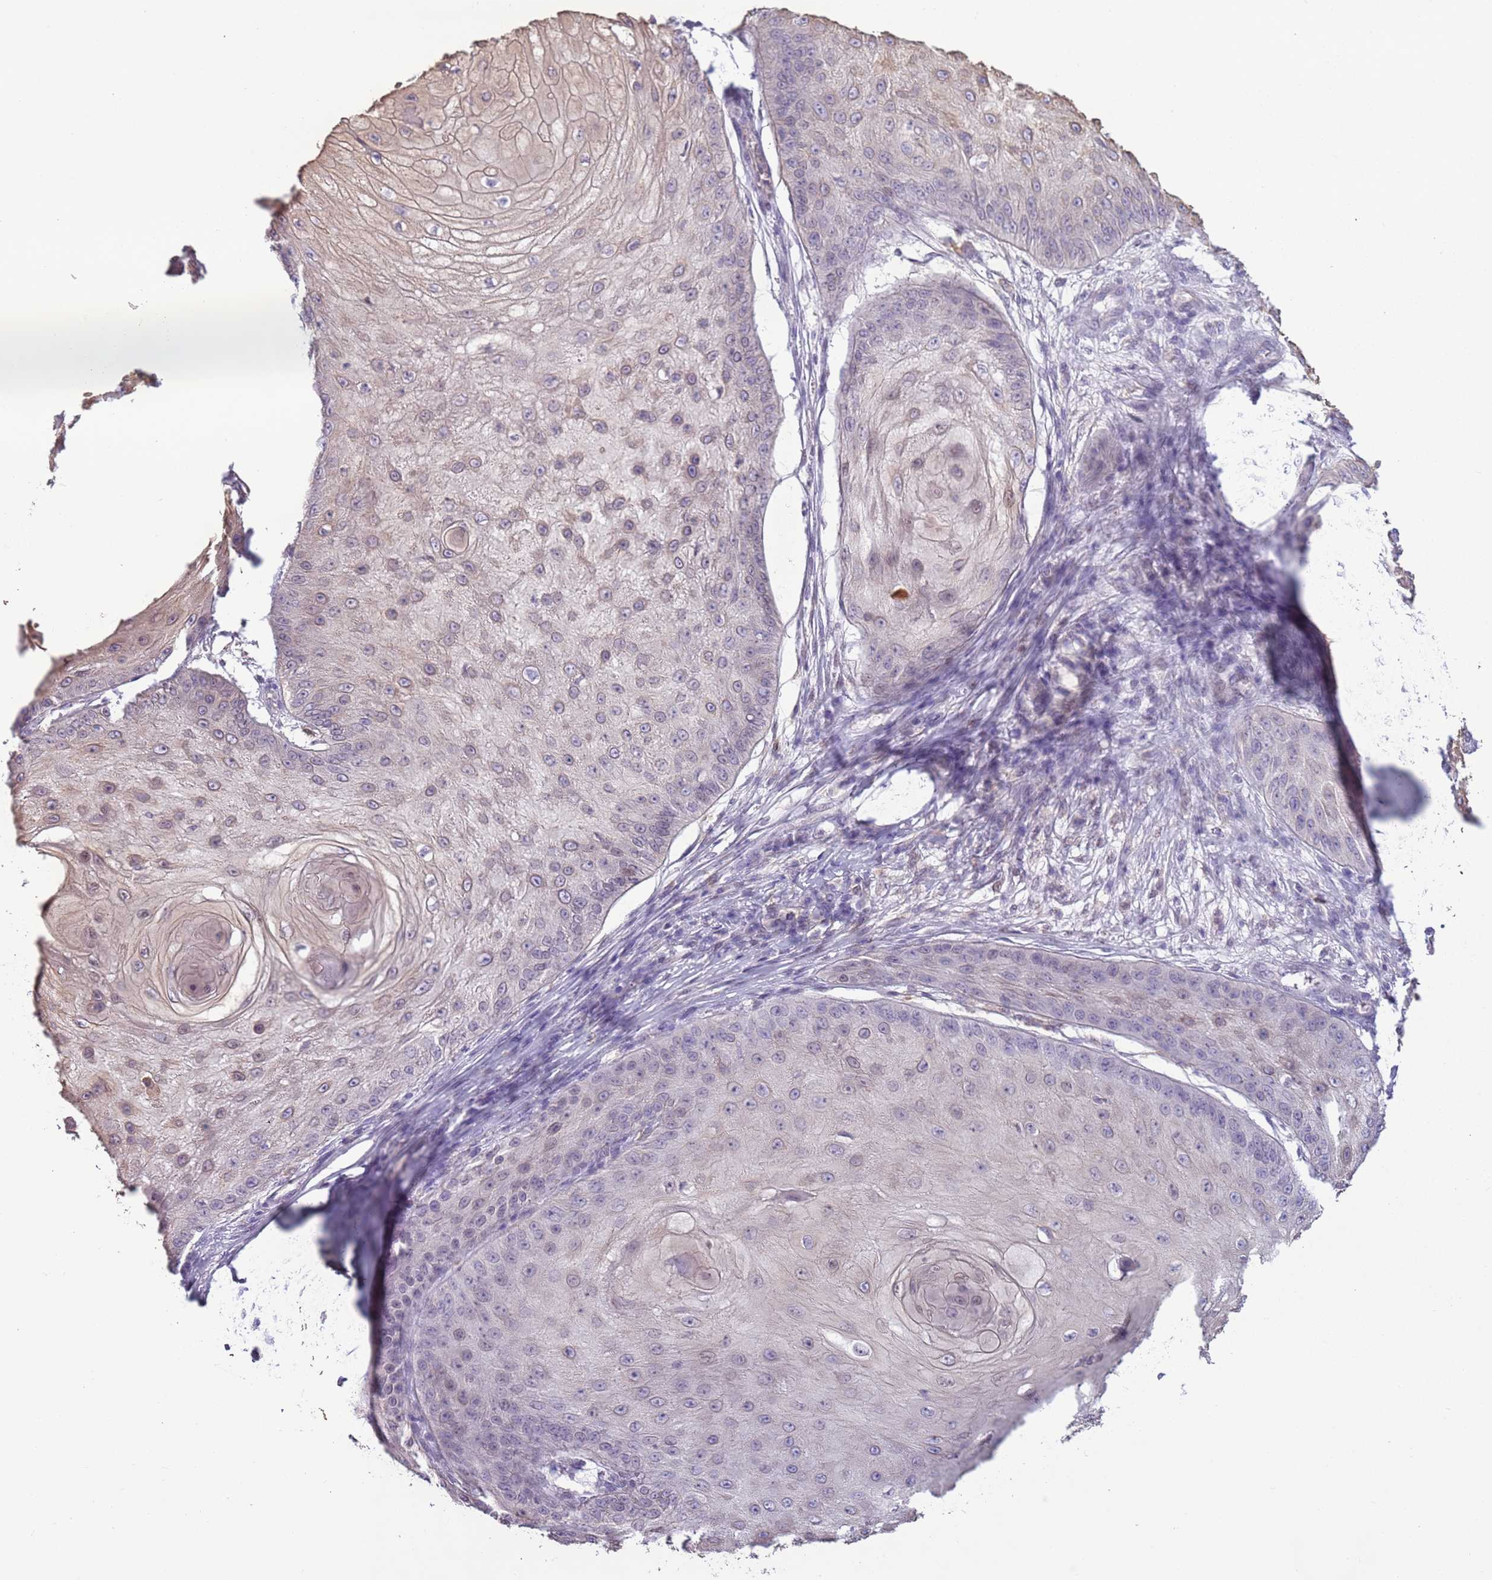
{"staining": {"intensity": "weak", "quantity": "<25%", "location": "nuclear"}, "tissue": "skin cancer", "cell_type": "Tumor cells", "image_type": "cancer", "snomed": [{"axis": "morphology", "description": "Squamous cell carcinoma, NOS"}, {"axis": "topography", "description": "Skin"}], "caption": "A high-resolution image shows IHC staining of skin cancer, which exhibits no significant positivity in tumor cells.", "gene": "CAPN9", "patient": {"sex": "male", "age": 70}}